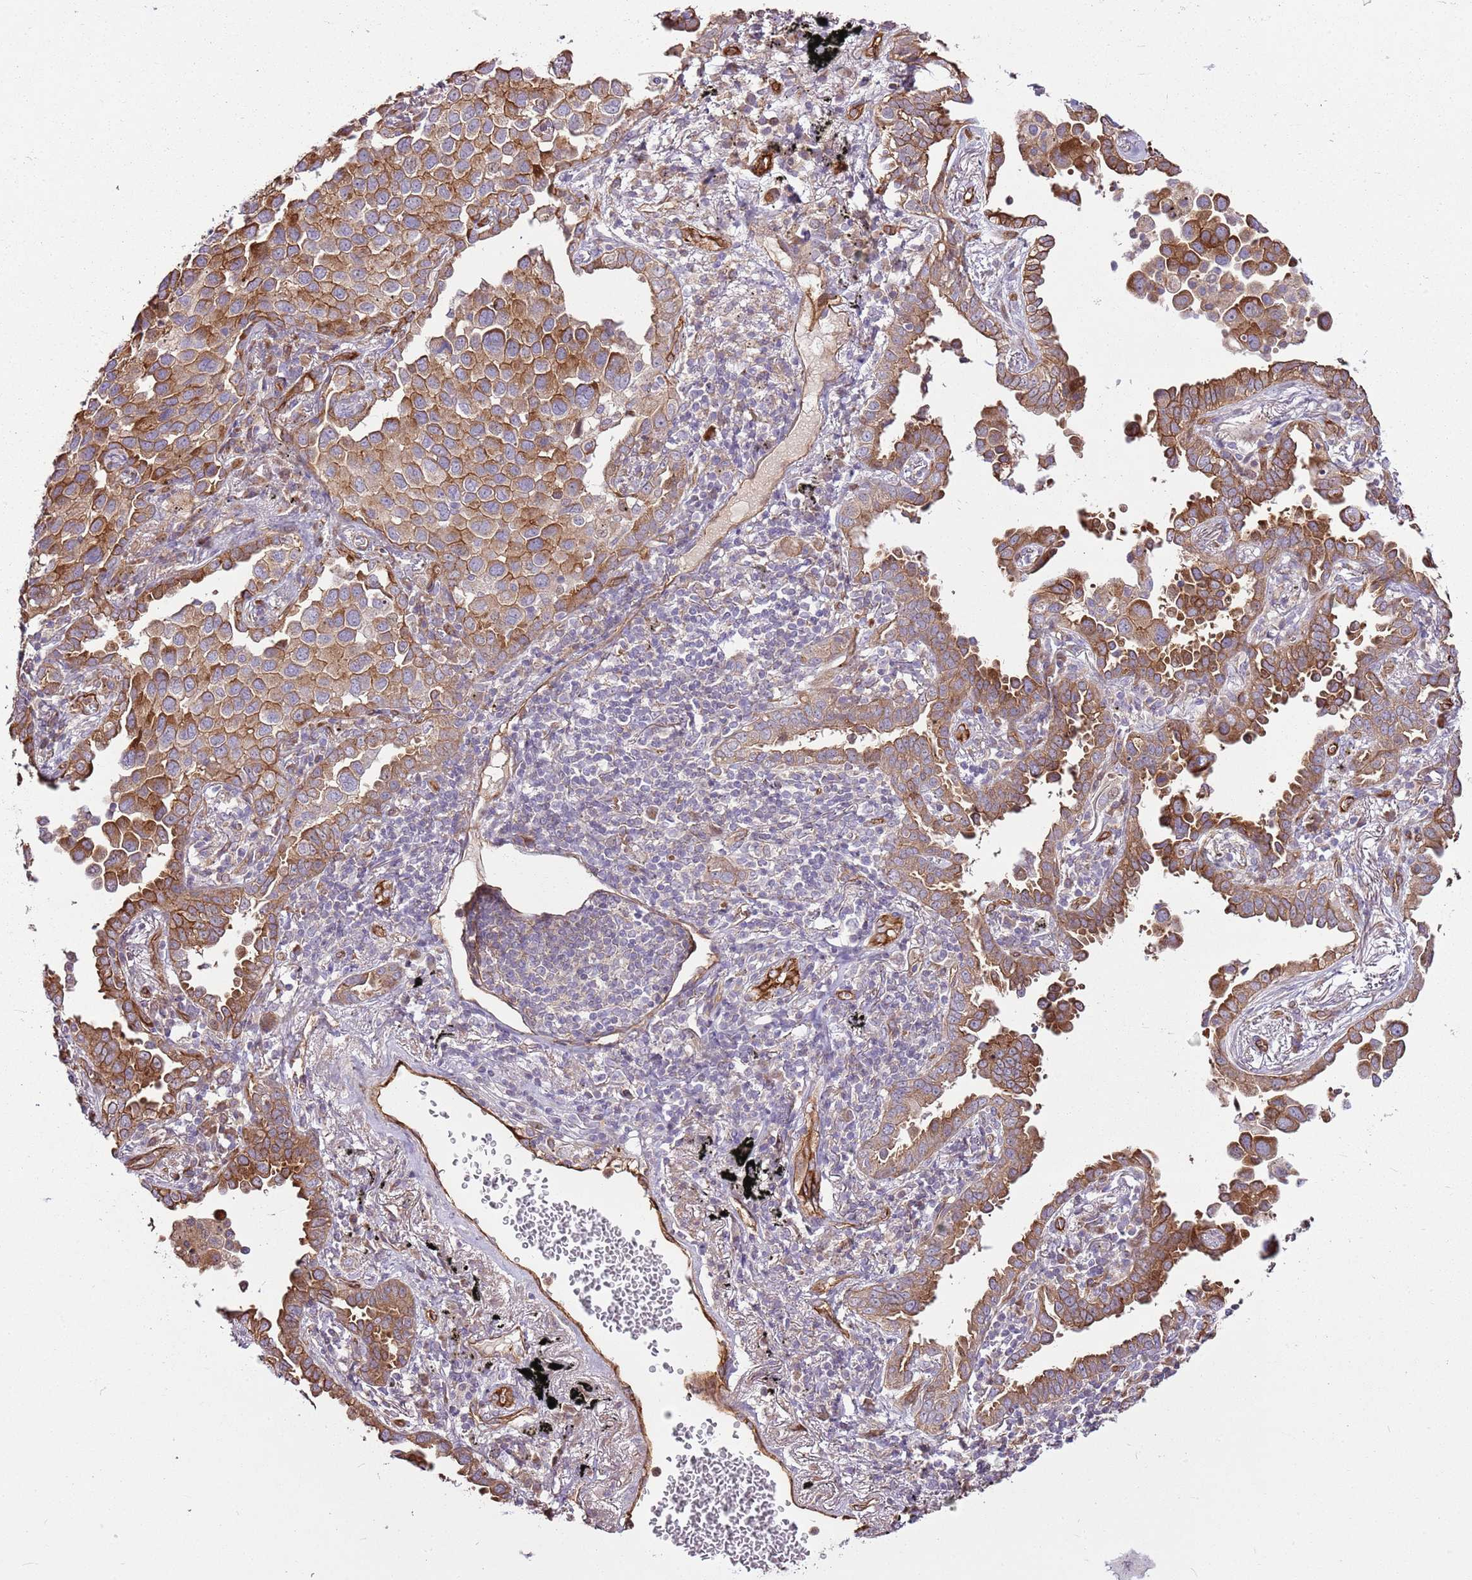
{"staining": {"intensity": "moderate", "quantity": ">75%", "location": "cytoplasmic/membranous"}, "tissue": "lung cancer", "cell_type": "Tumor cells", "image_type": "cancer", "snomed": [{"axis": "morphology", "description": "Adenocarcinoma, NOS"}, {"axis": "topography", "description": "Lung"}], "caption": "Adenocarcinoma (lung) tissue exhibits moderate cytoplasmic/membranous expression in about >75% of tumor cells, visualized by immunohistochemistry.", "gene": "ZNF827", "patient": {"sex": "male", "age": 67}}